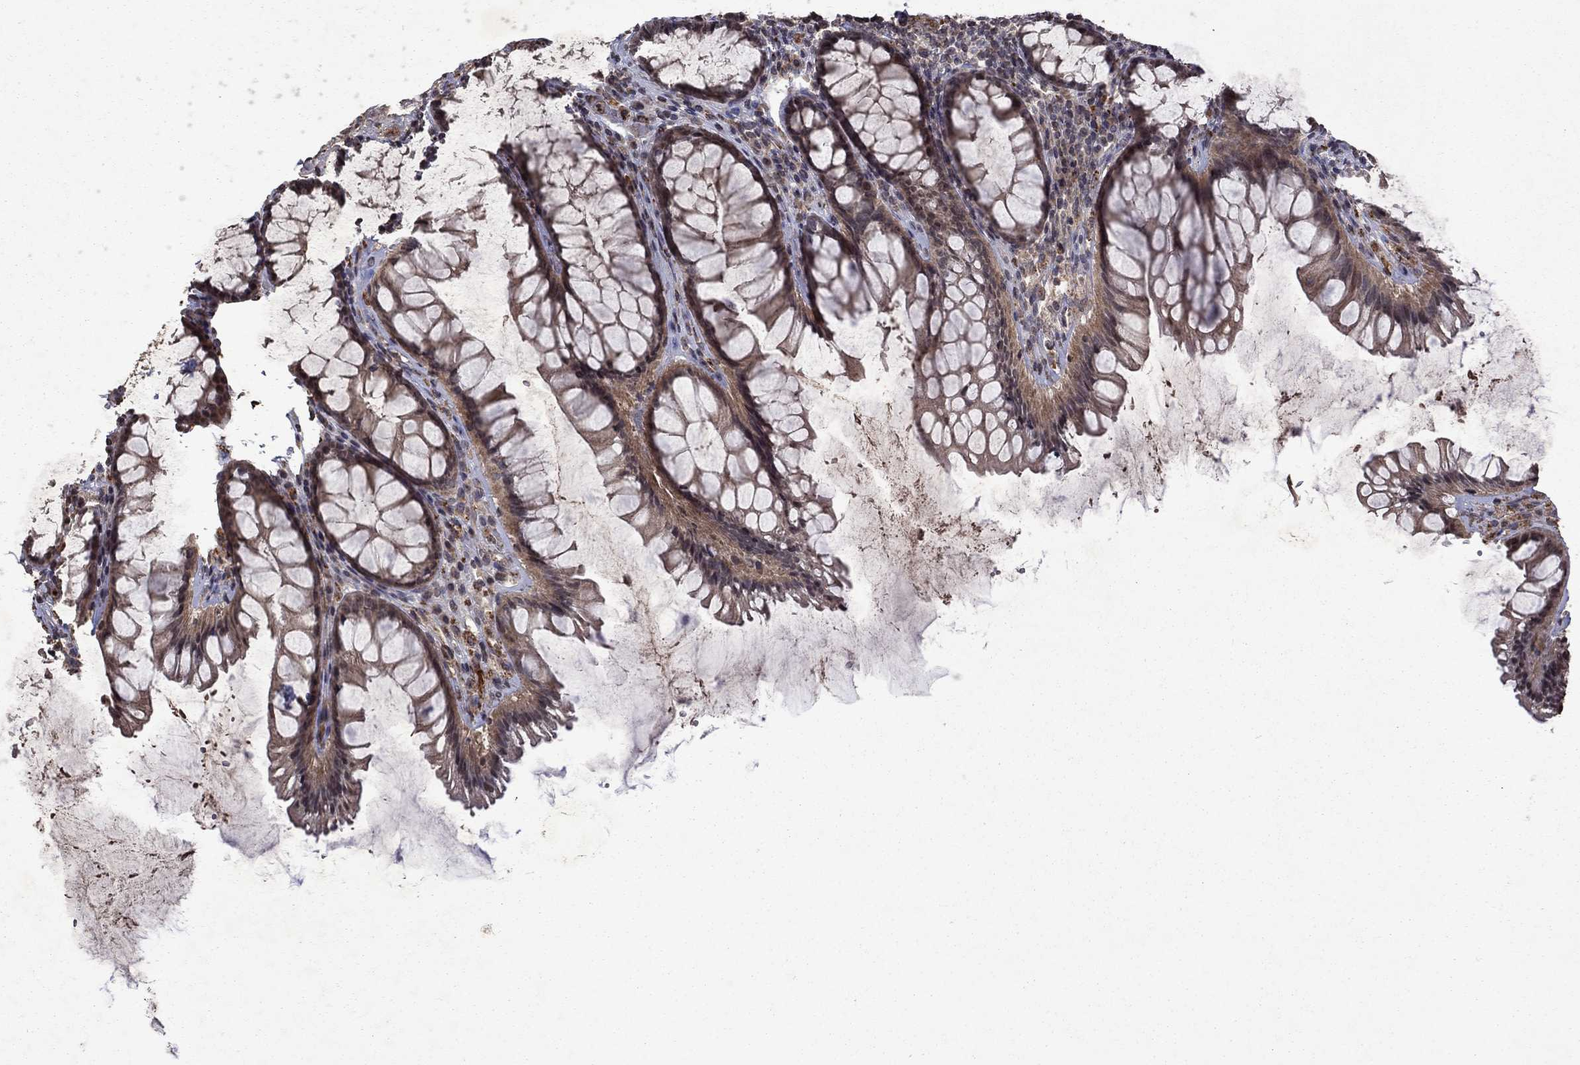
{"staining": {"intensity": "weak", "quantity": "<25%", "location": "cytoplasmic/membranous"}, "tissue": "rectum", "cell_type": "Glandular cells", "image_type": "normal", "snomed": [{"axis": "morphology", "description": "Normal tissue, NOS"}, {"axis": "topography", "description": "Rectum"}], "caption": "DAB (3,3'-diaminobenzidine) immunohistochemical staining of normal human rectum reveals no significant staining in glandular cells.", "gene": "NLGN1", "patient": {"sex": "male", "age": 72}}